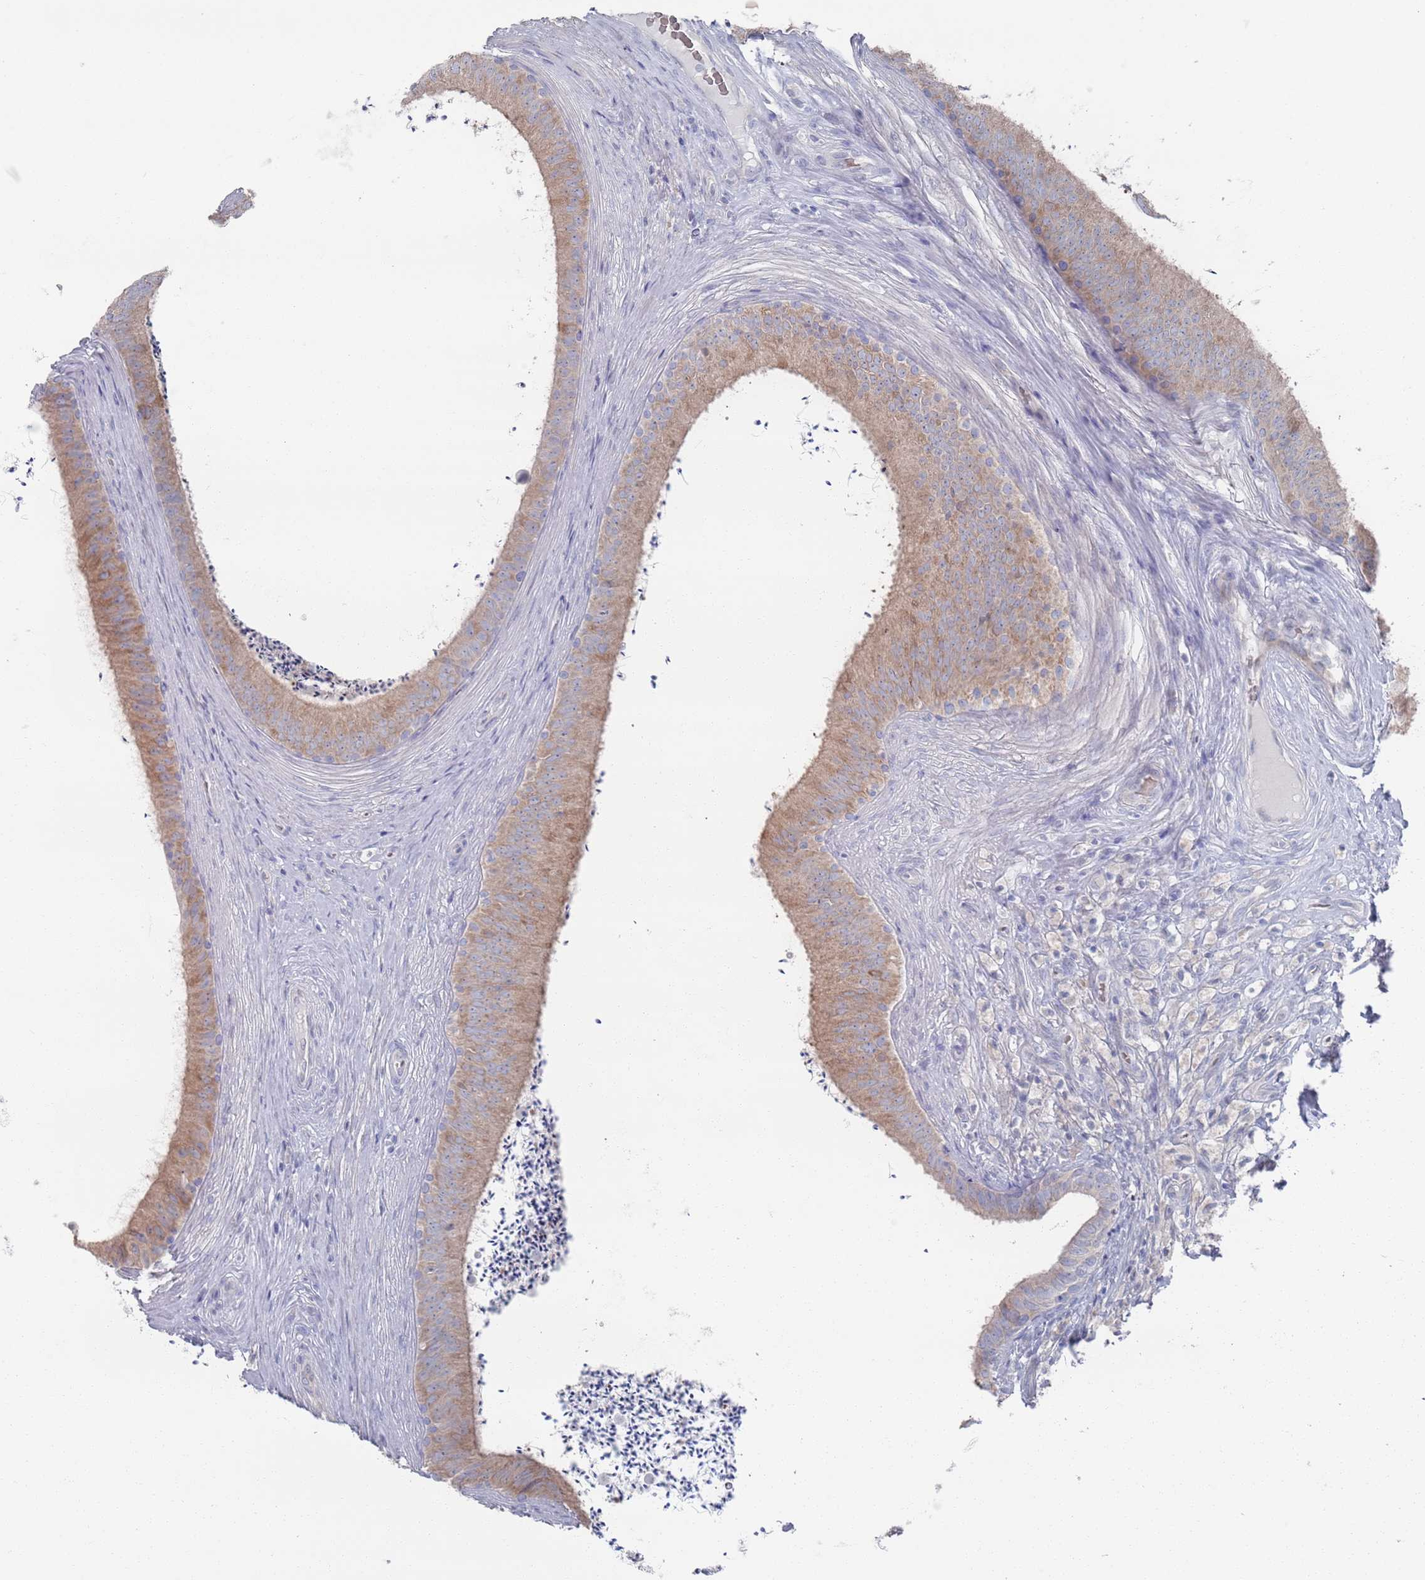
{"staining": {"intensity": "moderate", "quantity": "25%-75%", "location": "cytoplasmic/membranous"}, "tissue": "epididymis", "cell_type": "Glandular cells", "image_type": "normal", "snomed": [{"axis": "morphology", "description": "Normal tissue, NOS"}, {"axis": "topography", "description": "Testis"}, {"axis": "topography", "description": "Epididymis"}], "caption": "Approximately 25%-75% of glandular cells in benign epididymis exhibit moderate cytoplasmic/membranous protein positivity as visualized by brown immunohistochemical staining.", "gene": "TMCO3", "patient": {"sex": "male", "age": 41}}